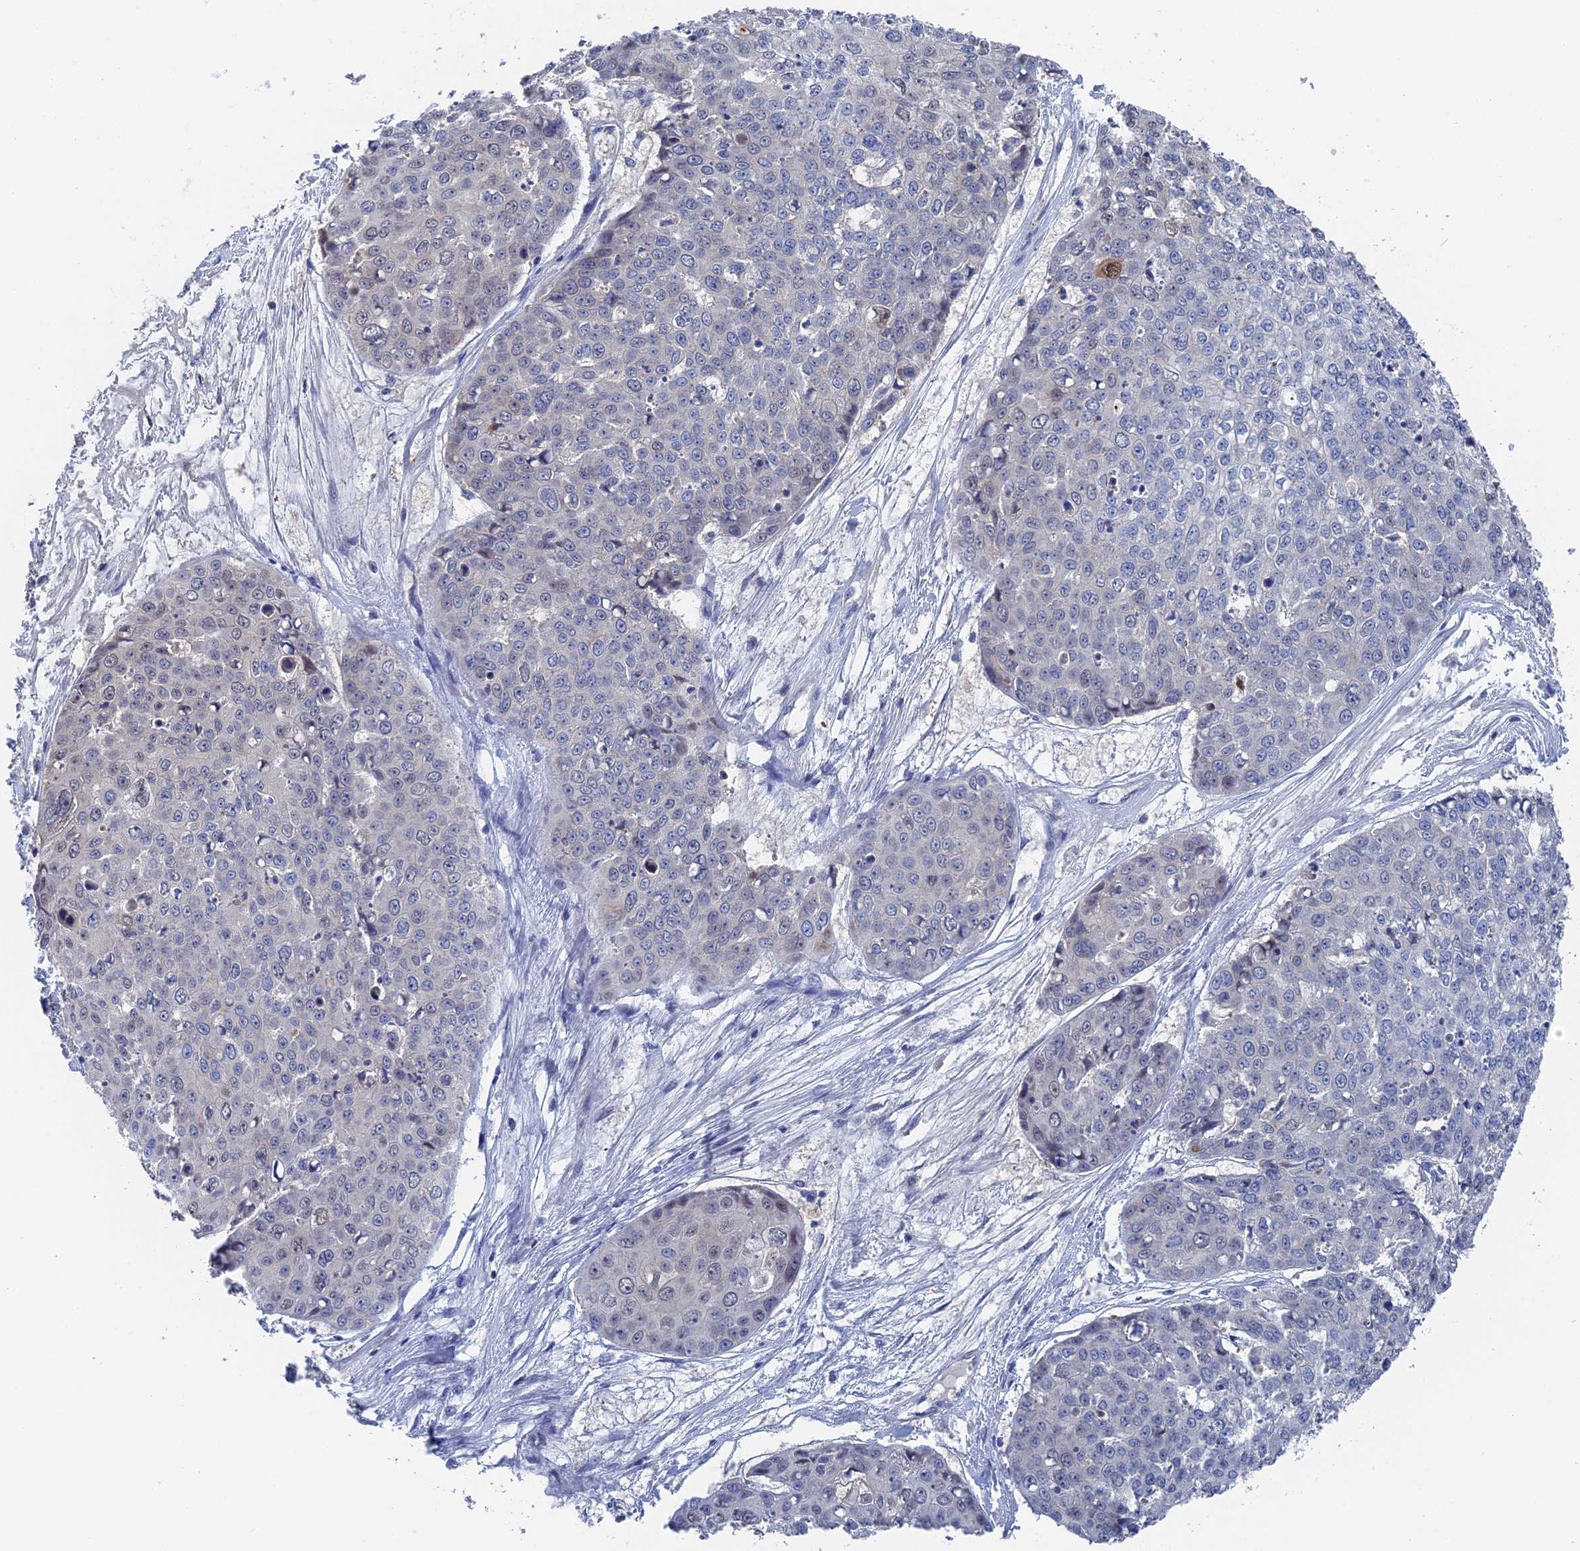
{"staining": {"intensity": "negative", "quantity": "none", "location": "none"}, "tissue": "skin cancer", "cell_type": "Tumor cells", "image_type": "cancer", "snomed": [{"axis": "morphology", "description": "Squamous cell carcinoma, NOS"}, {"axis": "topography", "description": "Skin"}], "caption": "High magnification brightfield microscopy of squamous cell carcinoma (skin) stained with DAB (3,3'-diaminobenzidine) (brown) and counterstained with hematoxylin (blue): tumor cells show no significant staining.", "gene": "MTHFSD", "patient": {"sex": "female", "age": 44}}